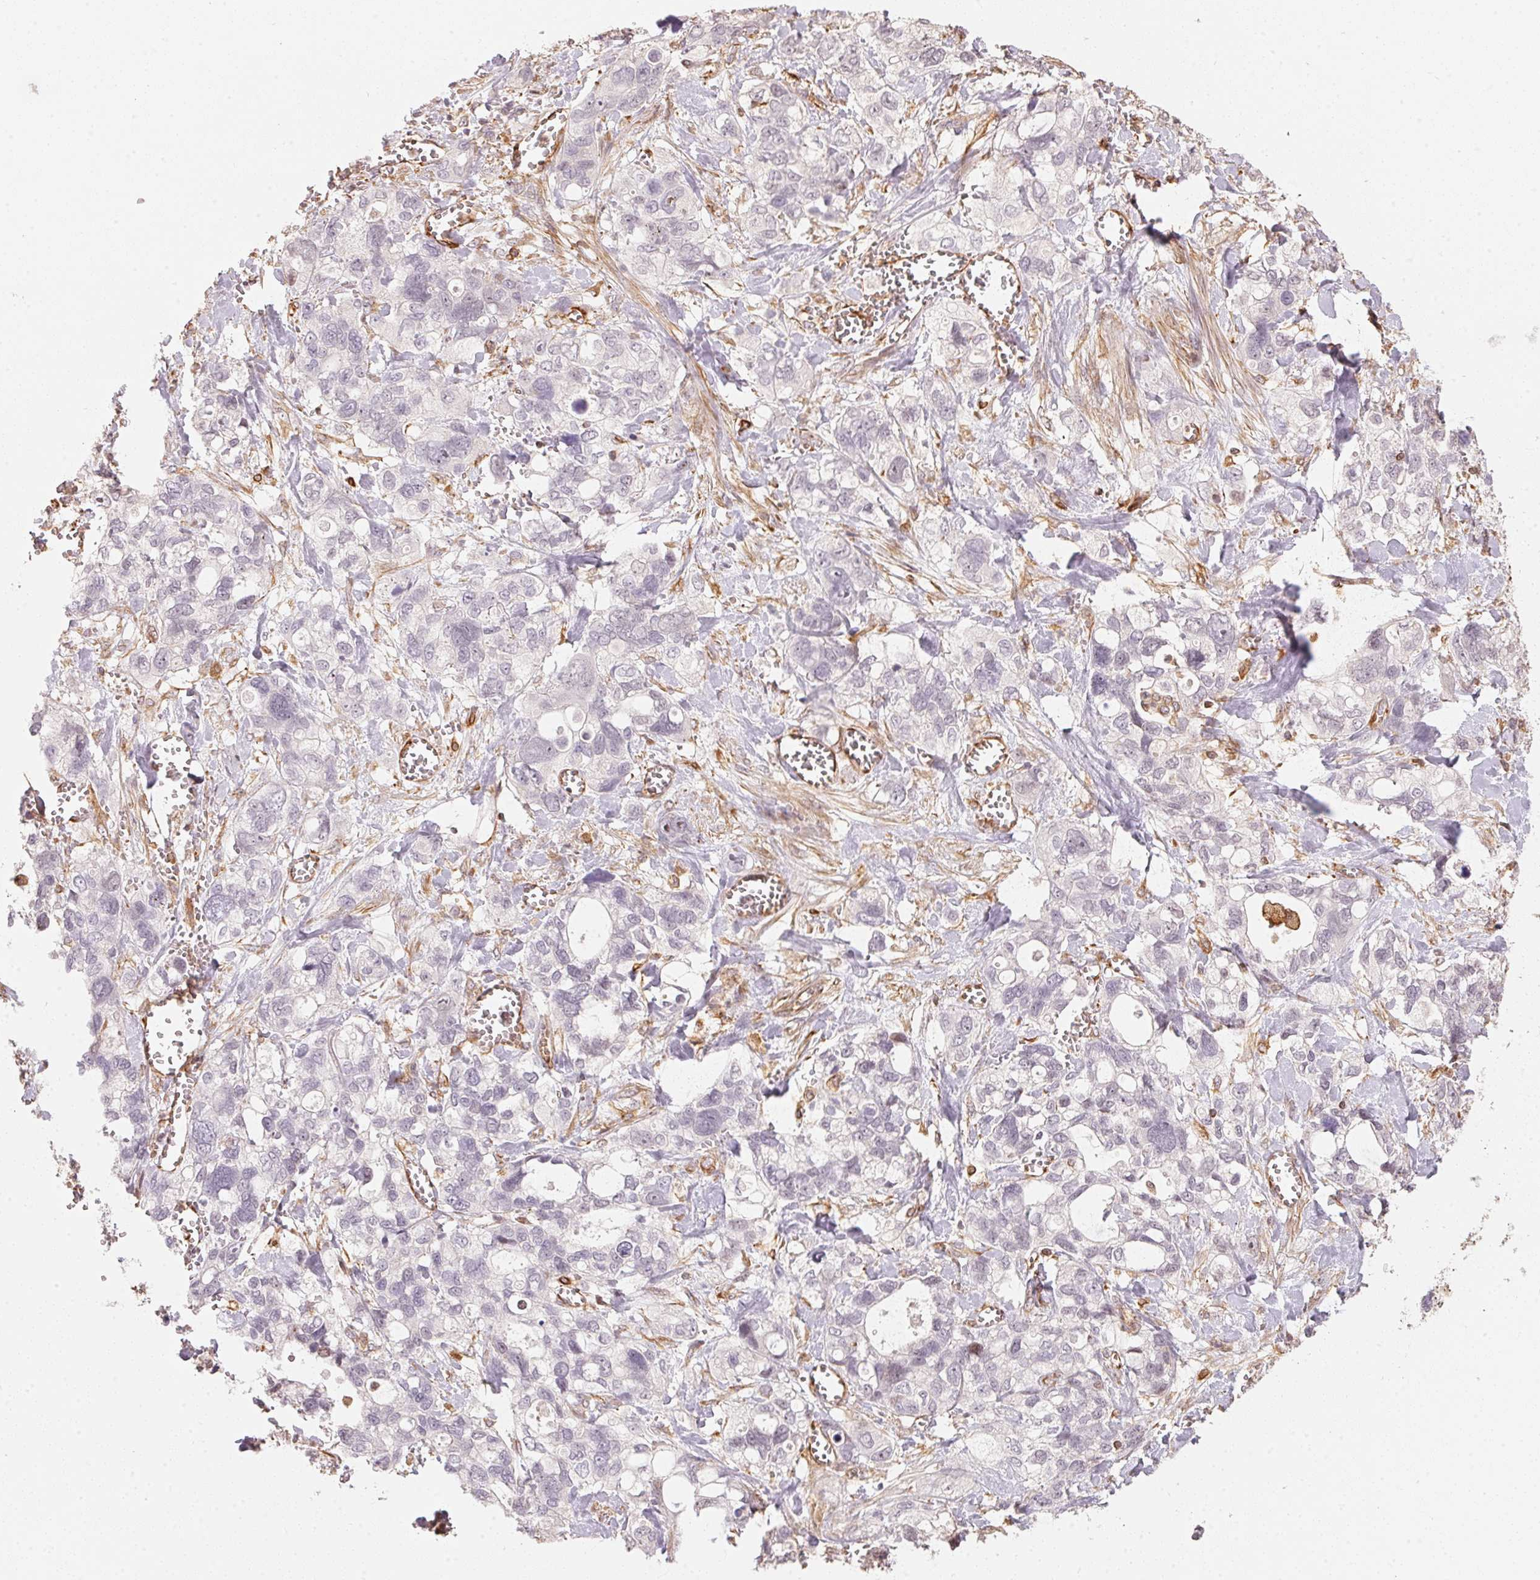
{"staining": {"intensity": "negative", "quantity": "none", "location": "none"}, "tissue": "stomach cancer", "cell_type": "Tumor cells", "image_type": "cancer", "snomed": [{"axis": "morphology", "description": "Adenocarcinoma, NOS"}, {"axis": "topography", "description": "Stomach, upper"}], "caption": "An immunohistochemistry (IHC) micrograph of stomach cancer is shown. There is no staining in tumor cells of stomach cancer.", "gene": "FOXR2", "patient": {"sex": "female", "age": 81}}